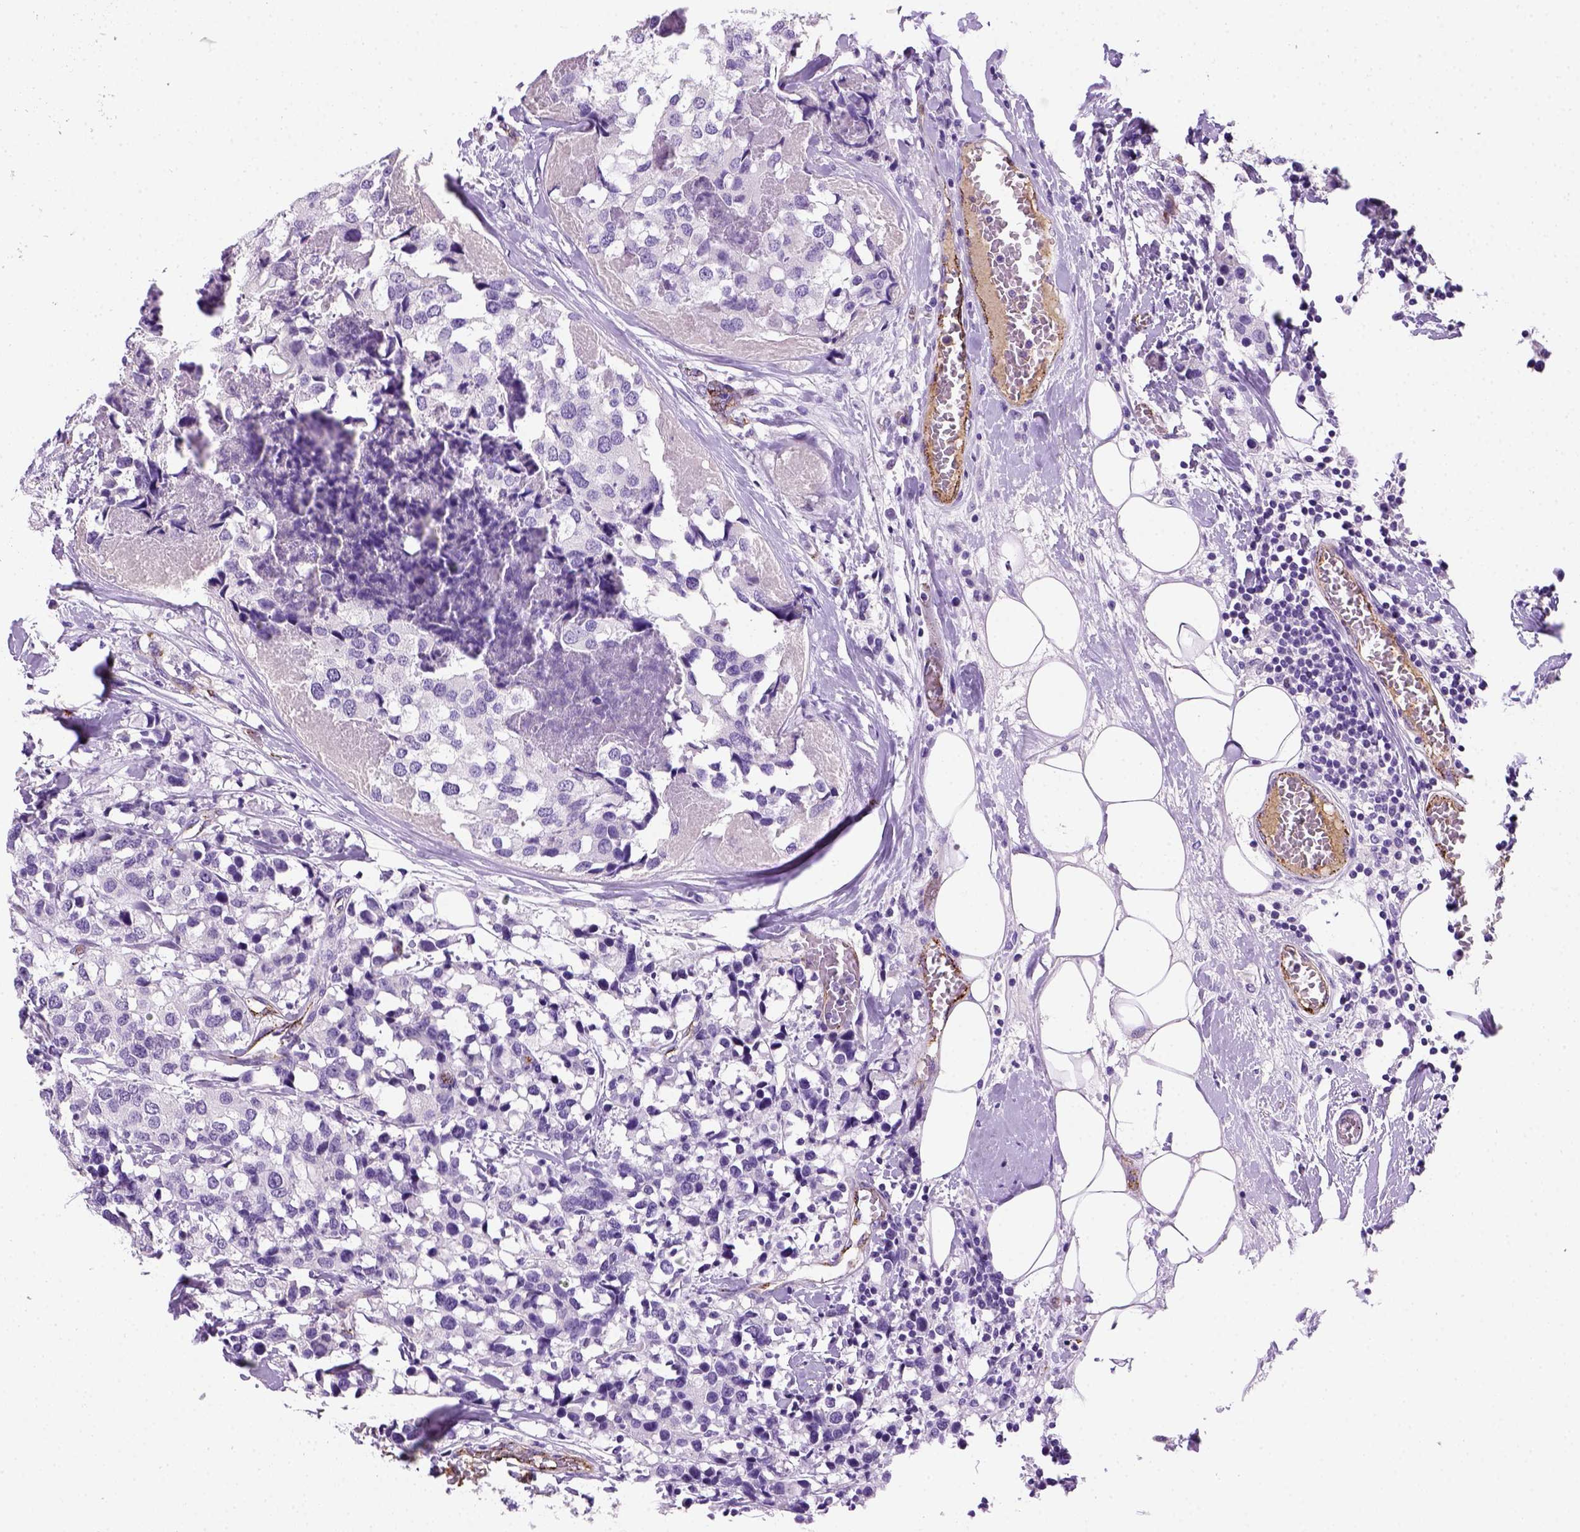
{"staining": {"intensity": "negative", "quantity": "none", "location": "none"}, "tissue": "breast cancer", "cell_type": "Tumor cells", "image_type": "cancer", "snomed": [{"axis": "morphology", "description": "Lobular carcinoma"}, {"axis": "topography", "description": "Breast"}], "caption": "DAB (3,3'-diaminobenzidine) immunohistochemical staining of lobular carcinoma (breast) exhibits no significant staining in tumor cells.", "gene": "VWF", "patient": {"sex": "female", "age": 59}}